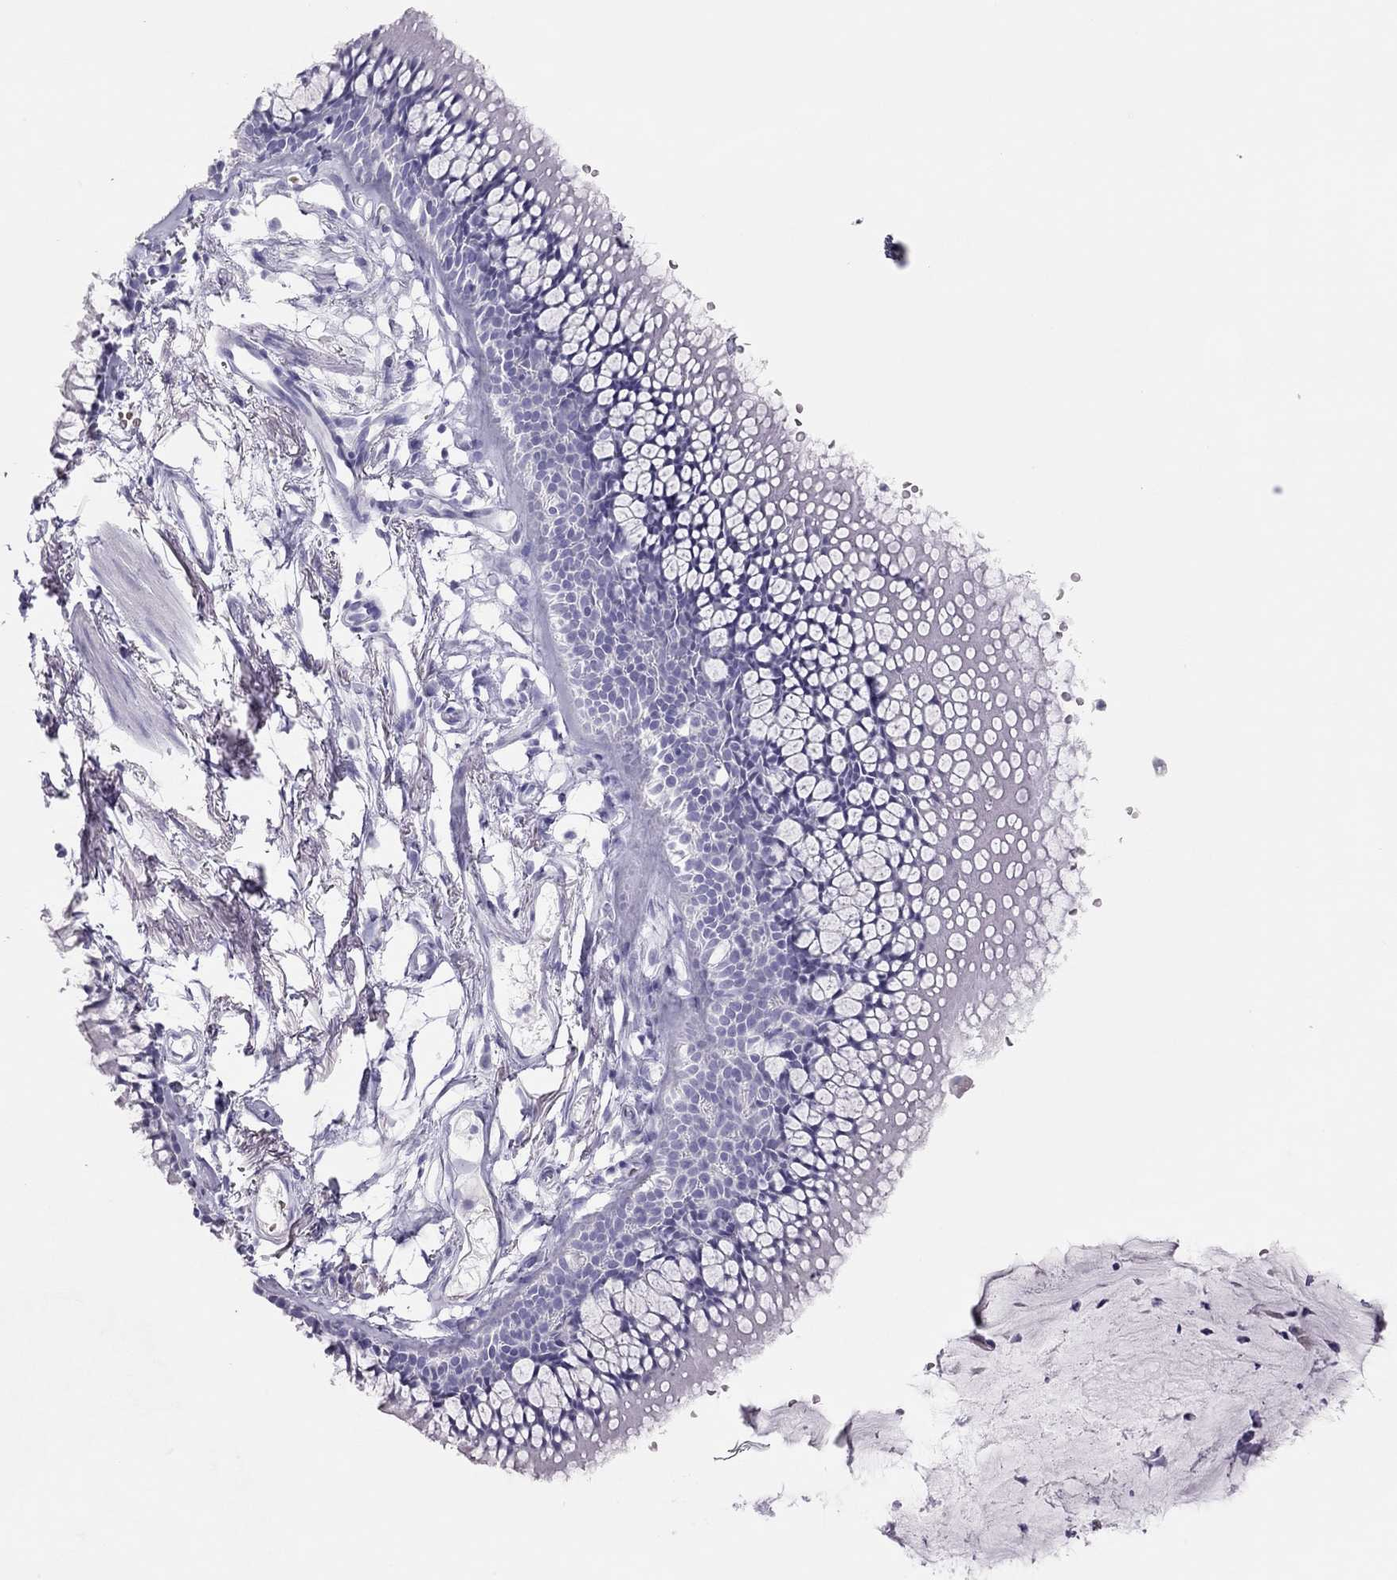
{"staining": {"intensity": "negative", "quantity": "none", "location": "none"}, "tissue": "soft tissue", "cell_type": "Fibroblasts", "image_type": "normal", "snomed": [{"axis": "morphology", "description": "Normal tissue, NOS"}, {"axis": "topography", "description": "Cartilage tissue"}, {"axis": "topography", "description": "Bronchus"}], "caption": "The histopathology image displays no significant expression in fibroblasts of soft tissue.", "gene": "TSHB", "patient": {"sex": "female", "age": 79}}